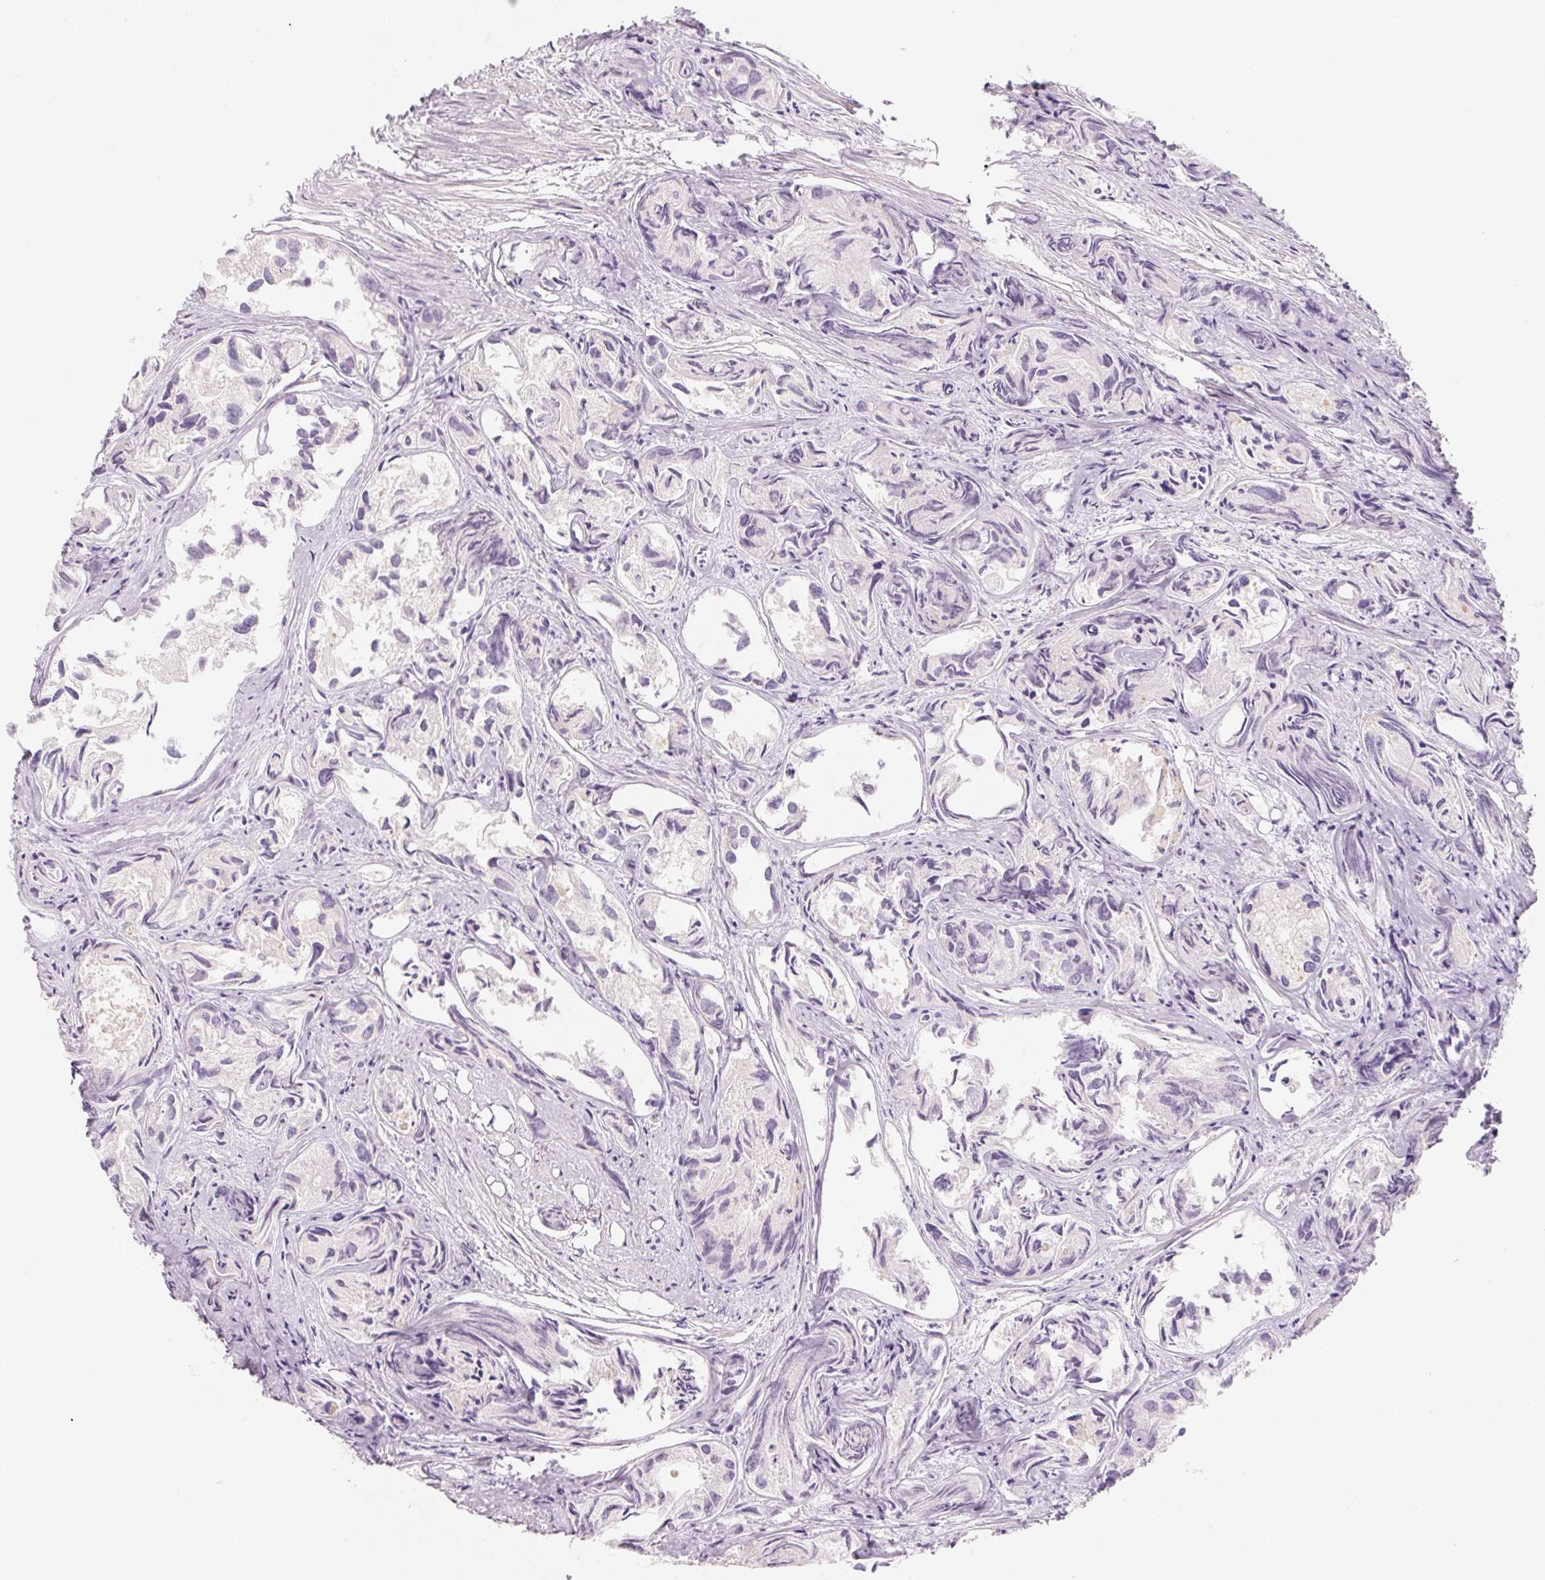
{"staining": {"intensity": "negative", "quantity": "none", "location": "none"}, "tissue": "prostate cancer", "cell_type": "Tumor cells", "image_type": "cancer", "snomed": [{"axis": "morphology", "description": "Adenocarcinoma, High grade"}, {"axis": "topography", "description": "Prostate"}], "caption": "Immunohistochemistry micrograph of neoplastic tissue: prostate cancer stained with DAB displays no significant protein positivity in tumor cells. (DAB (3,3'-diaminobenzidine) immunohistochemistry (IHC) visualized using brightfield microscopy, high magnification).", "gene": "POU1F1", "patient": {"sex": "male", "age": 84}}